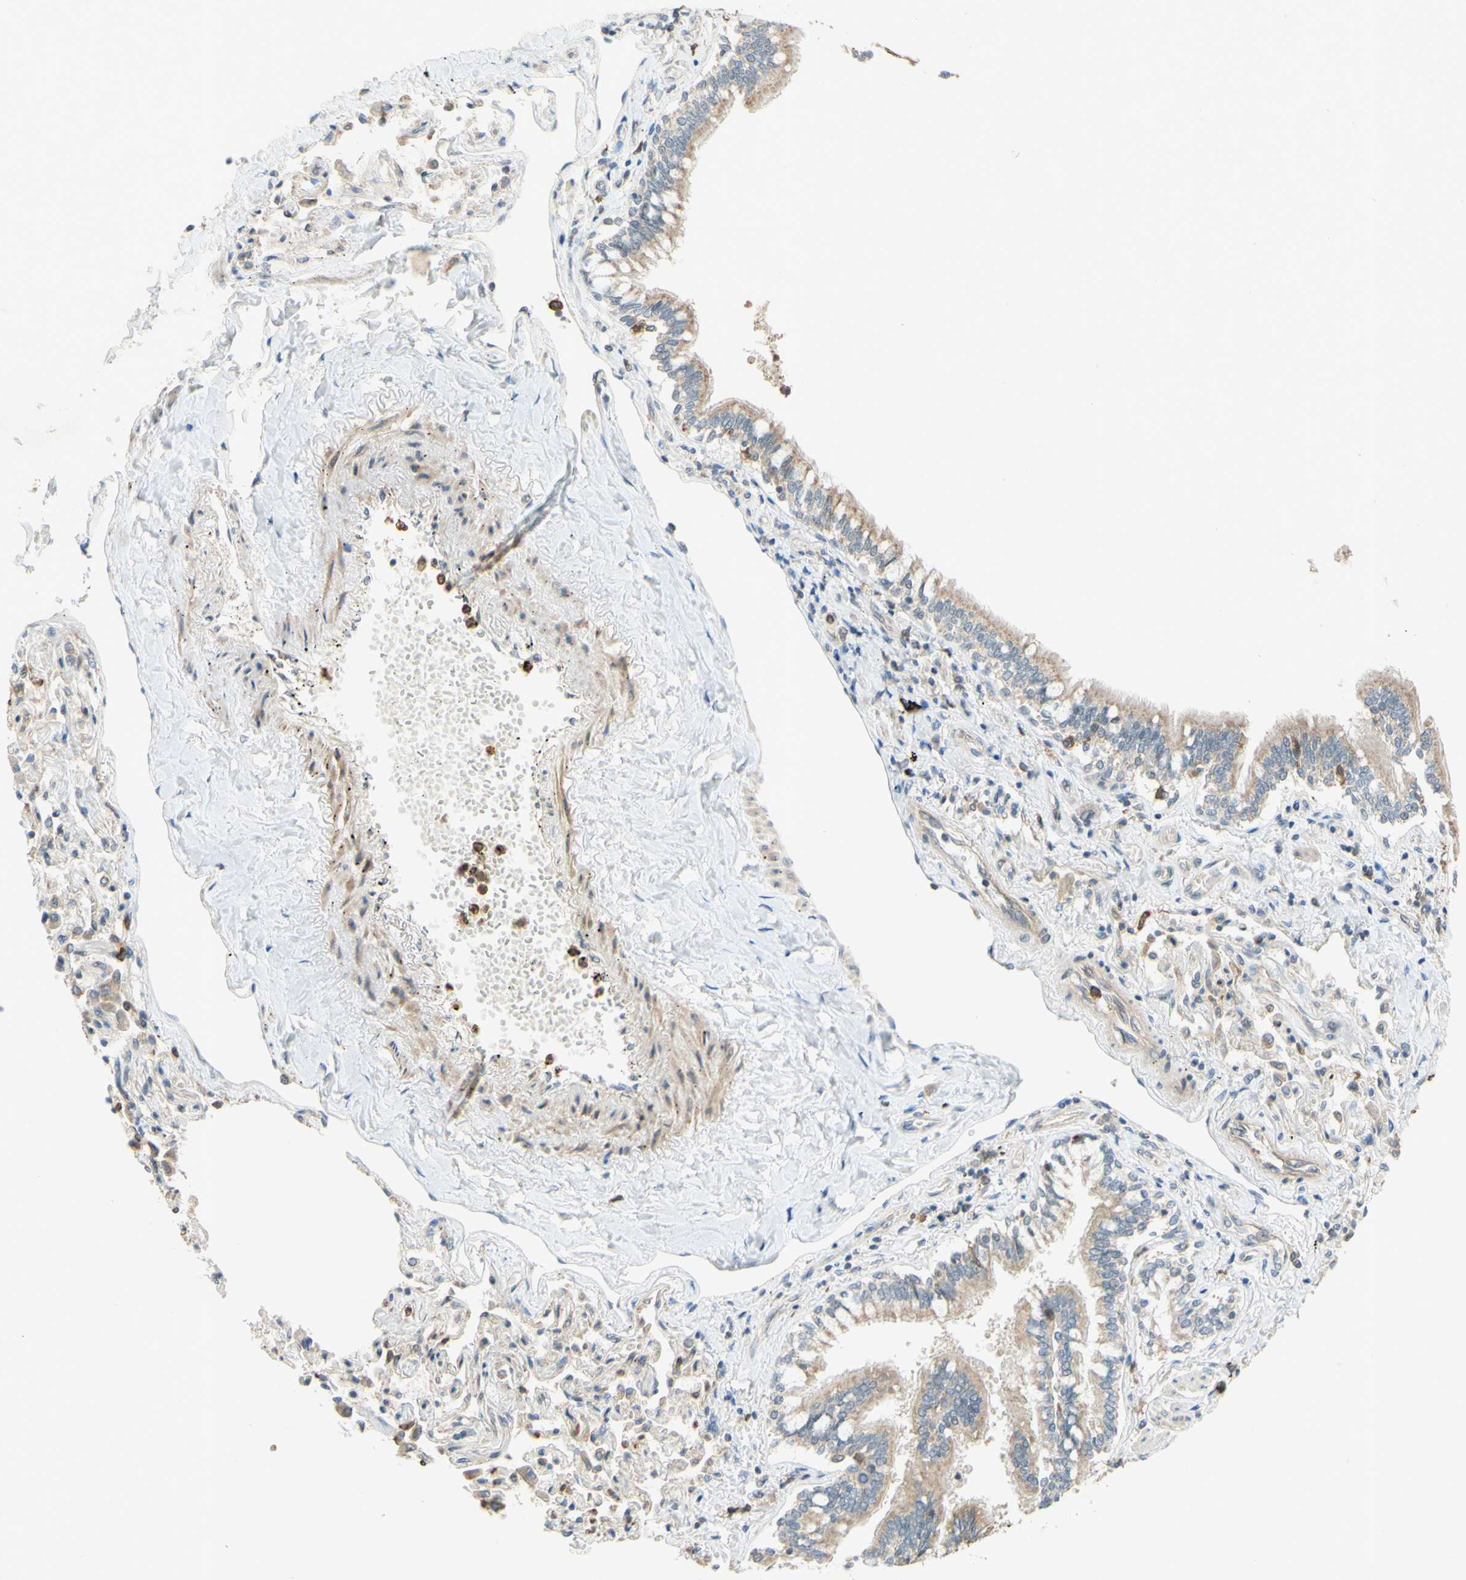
{"staining": {"intensity": "moderate", "quantity": "25%-75%", "location": "cytoplasmic/membranous"}, "tissue": "bronchus", "cell_type": "Respiratory epithelial cells", "image_type": "normal", "snomed": [{"axis": "morphology", "description": "Normal tissue, NOS"}, {"axis": "topography", "description": "Bronchus"}, {"axis": "topography", "description": "Lung"}], "caption": "The immunohistochemical stain shows moderate cytoplasmic/membranous staining in respiratory epithelial cells of normal bronchus.", "gene": "GATA1", "patient": {"sex": "male", "age": 64}}